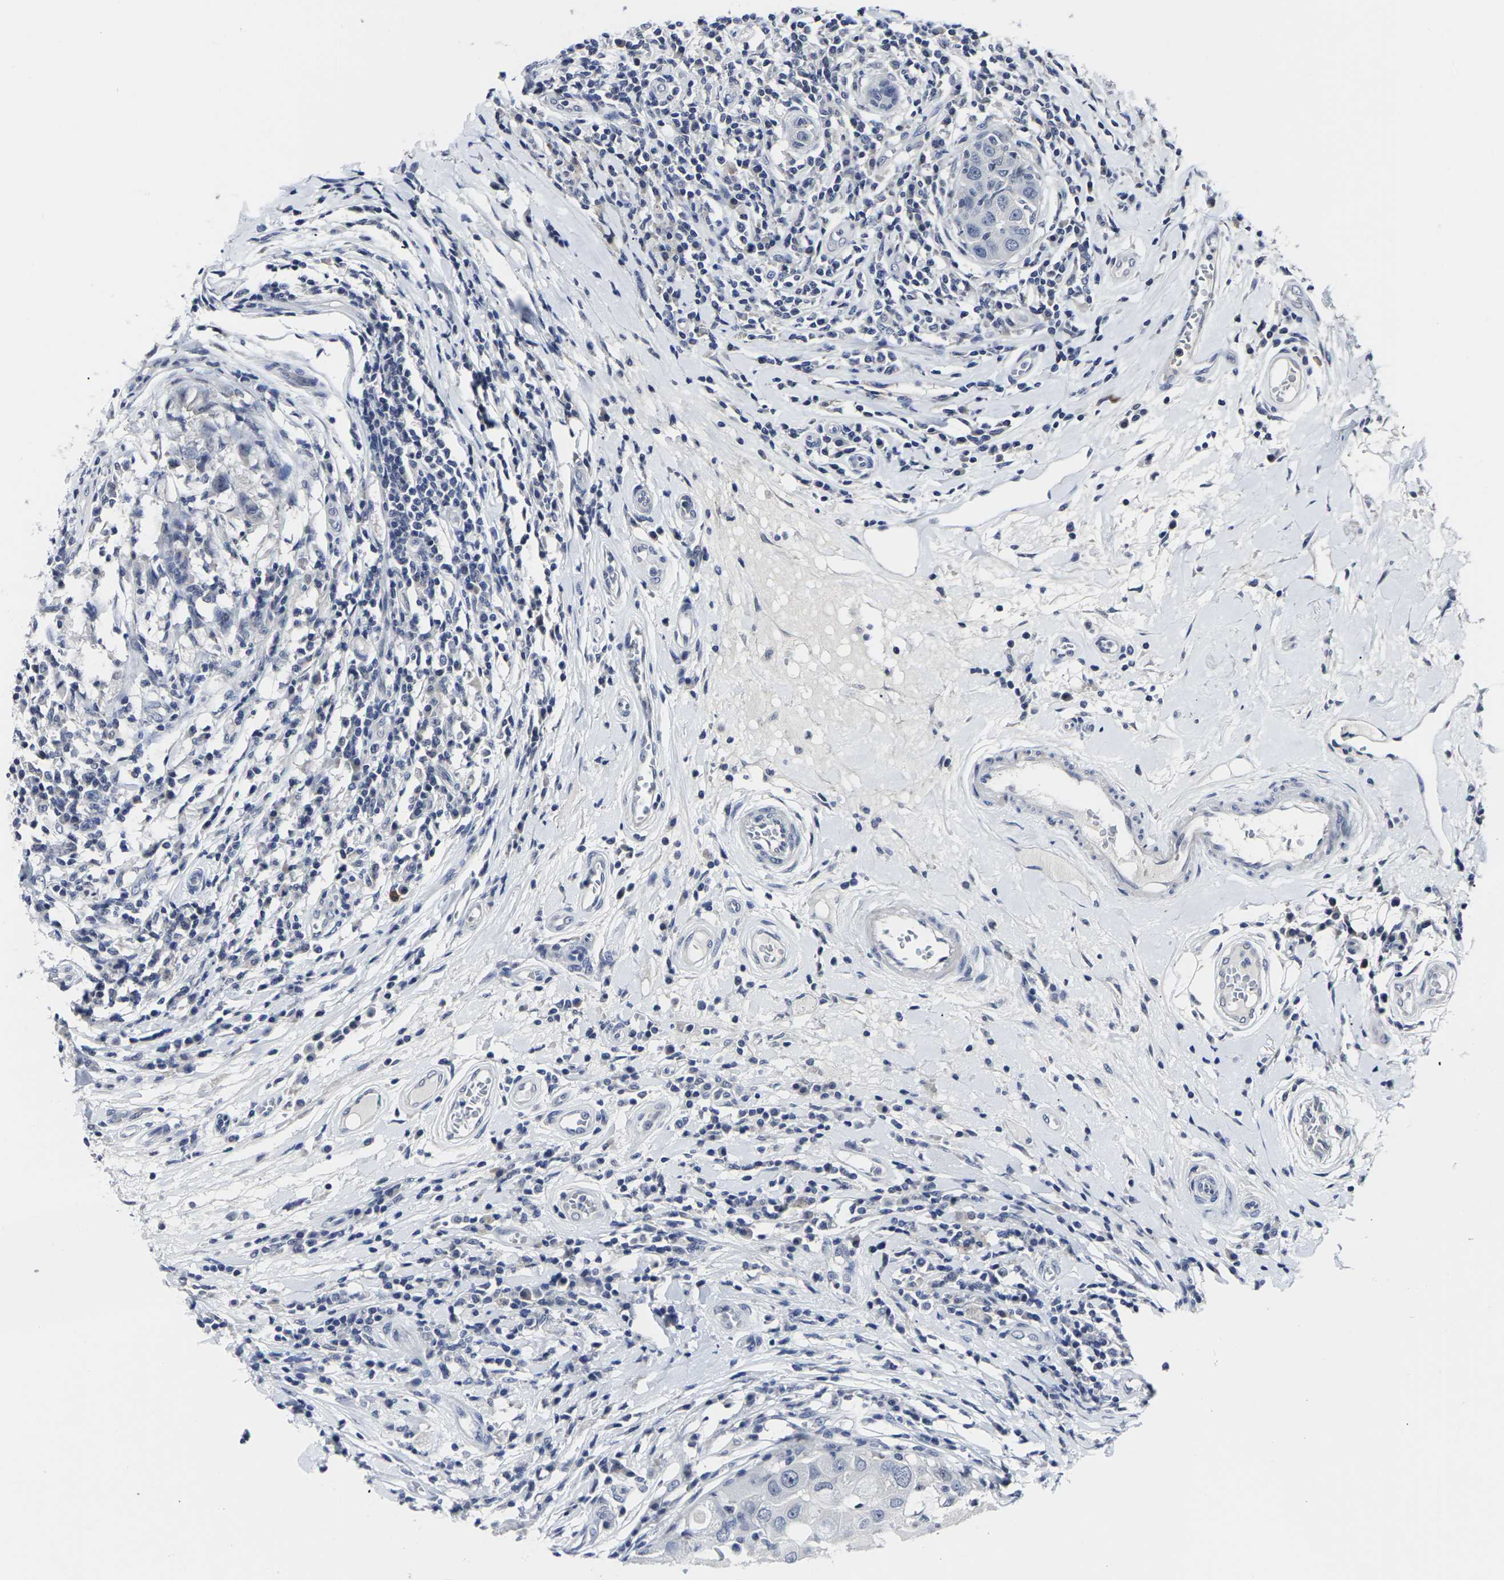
{"staining": {"intensity": "negative", "quantity": "none", "location": "none"}, "tissue": "breast cancer", "cell_type": "Tumor cells", "image_type": "cancer", "snomed": [{"axis": "morphology", "description": "Duct carcinoma"}, {"axis": "topography", "description": "Breast"}], "caption": "Protein analysis of breast cancer displays no significant staining in tumor cells.", "gene": "MSANTD4", "patient": {"sex": "female", "age": 27}}